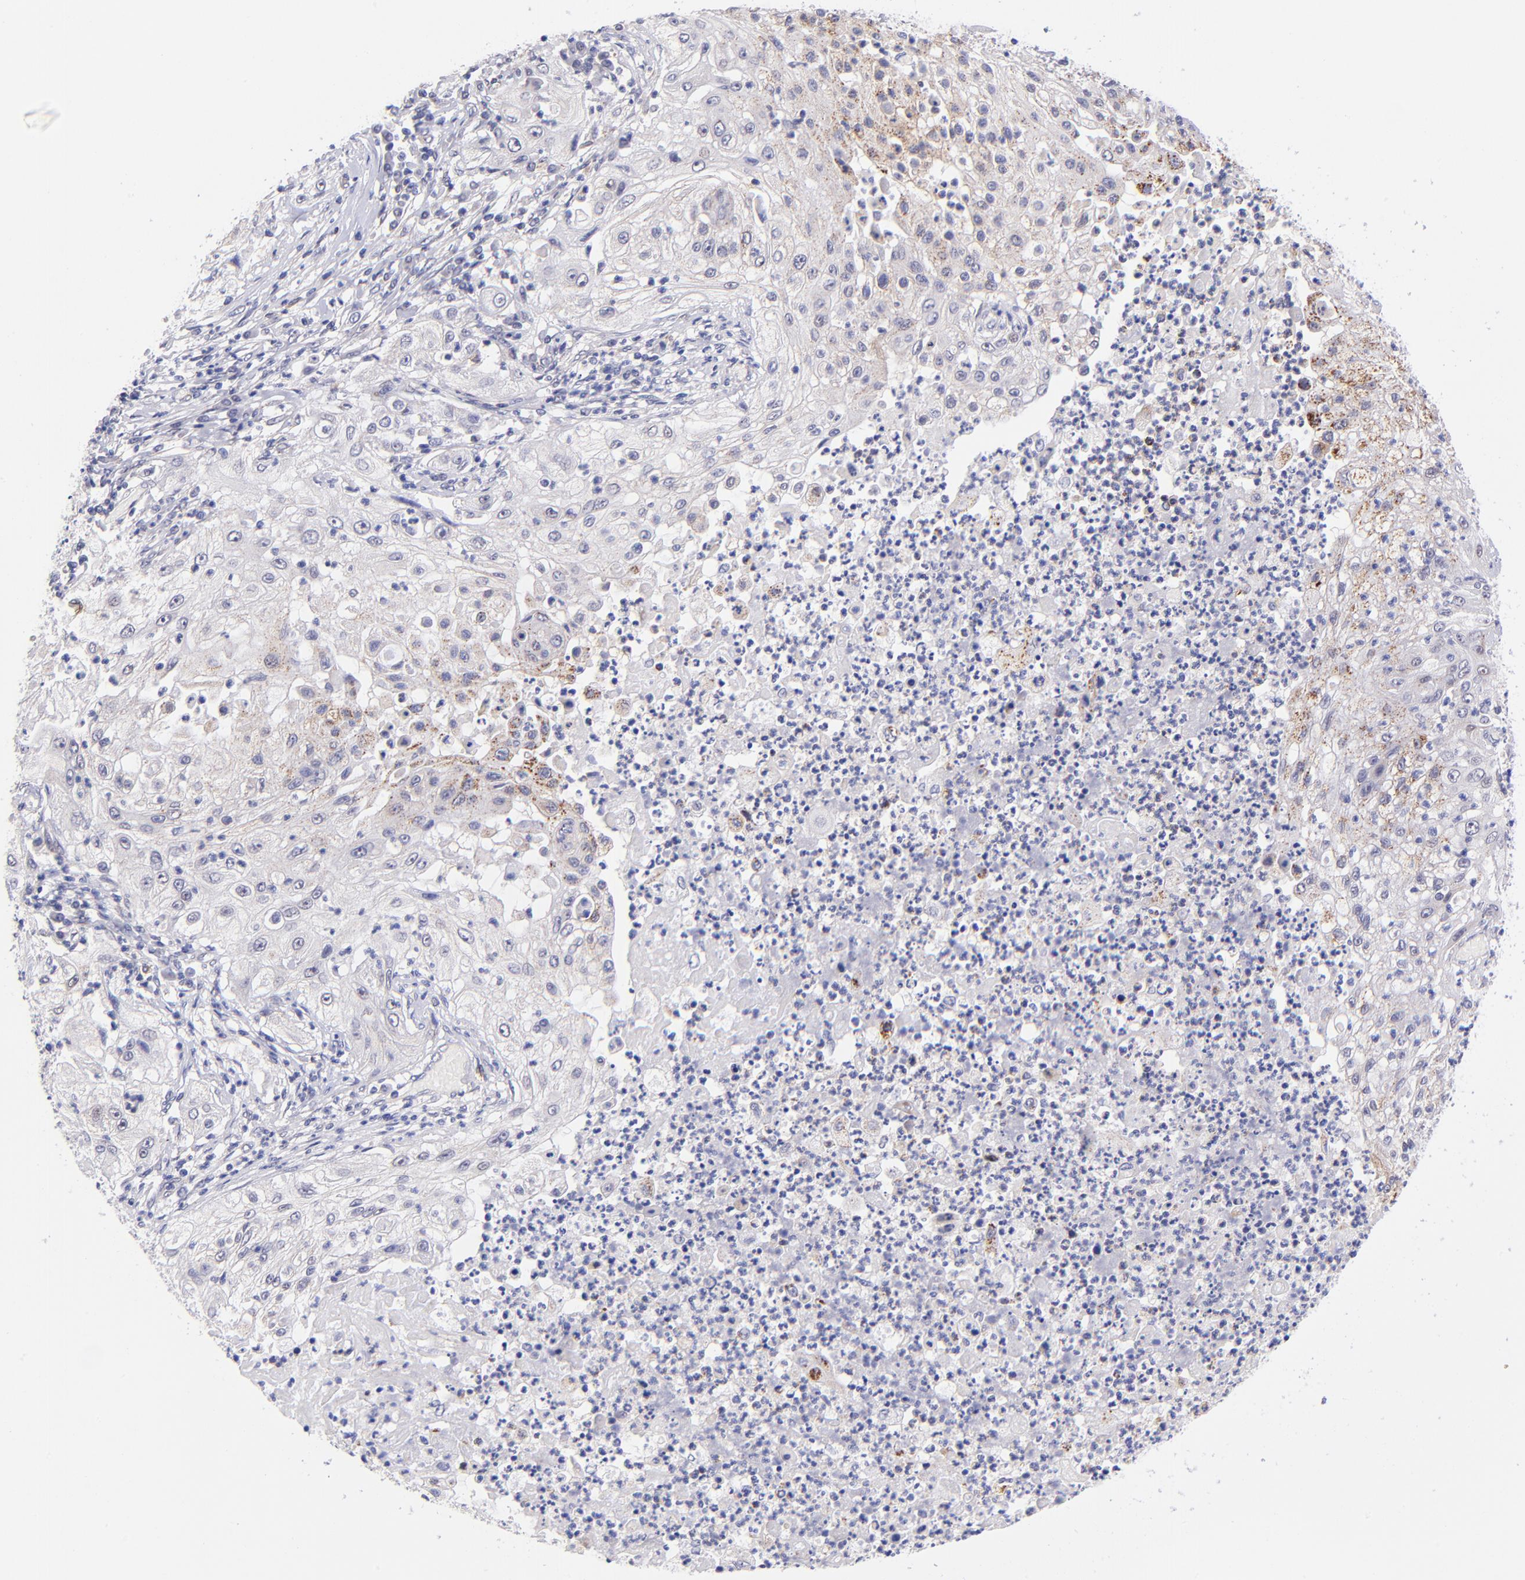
{"staining": {"intensity": "negative", "quantity": "none", "location": "none"}, "tissue": "lung cancer", "cell_type": "Tumor cells", "image_type": "cancer", "snomed": [{"axis": "morphology", "description": "Inflammation, NOS"}, {"axis": "morphology", "description": "Squamous cell carcinoma, NOS"}, {"axis": "topography", "description": "Lymph node"}, {"axis": "topography", "description": "Soft tissue"}, {"axis": "topography", "description": "Lung"}], "caption": "The image demonstrates no significant expression in tumor cells of lung cancer (squamous cell carcinoma).", "gene": "SOX6", "patient": {"sex": "male", "age": 66}}